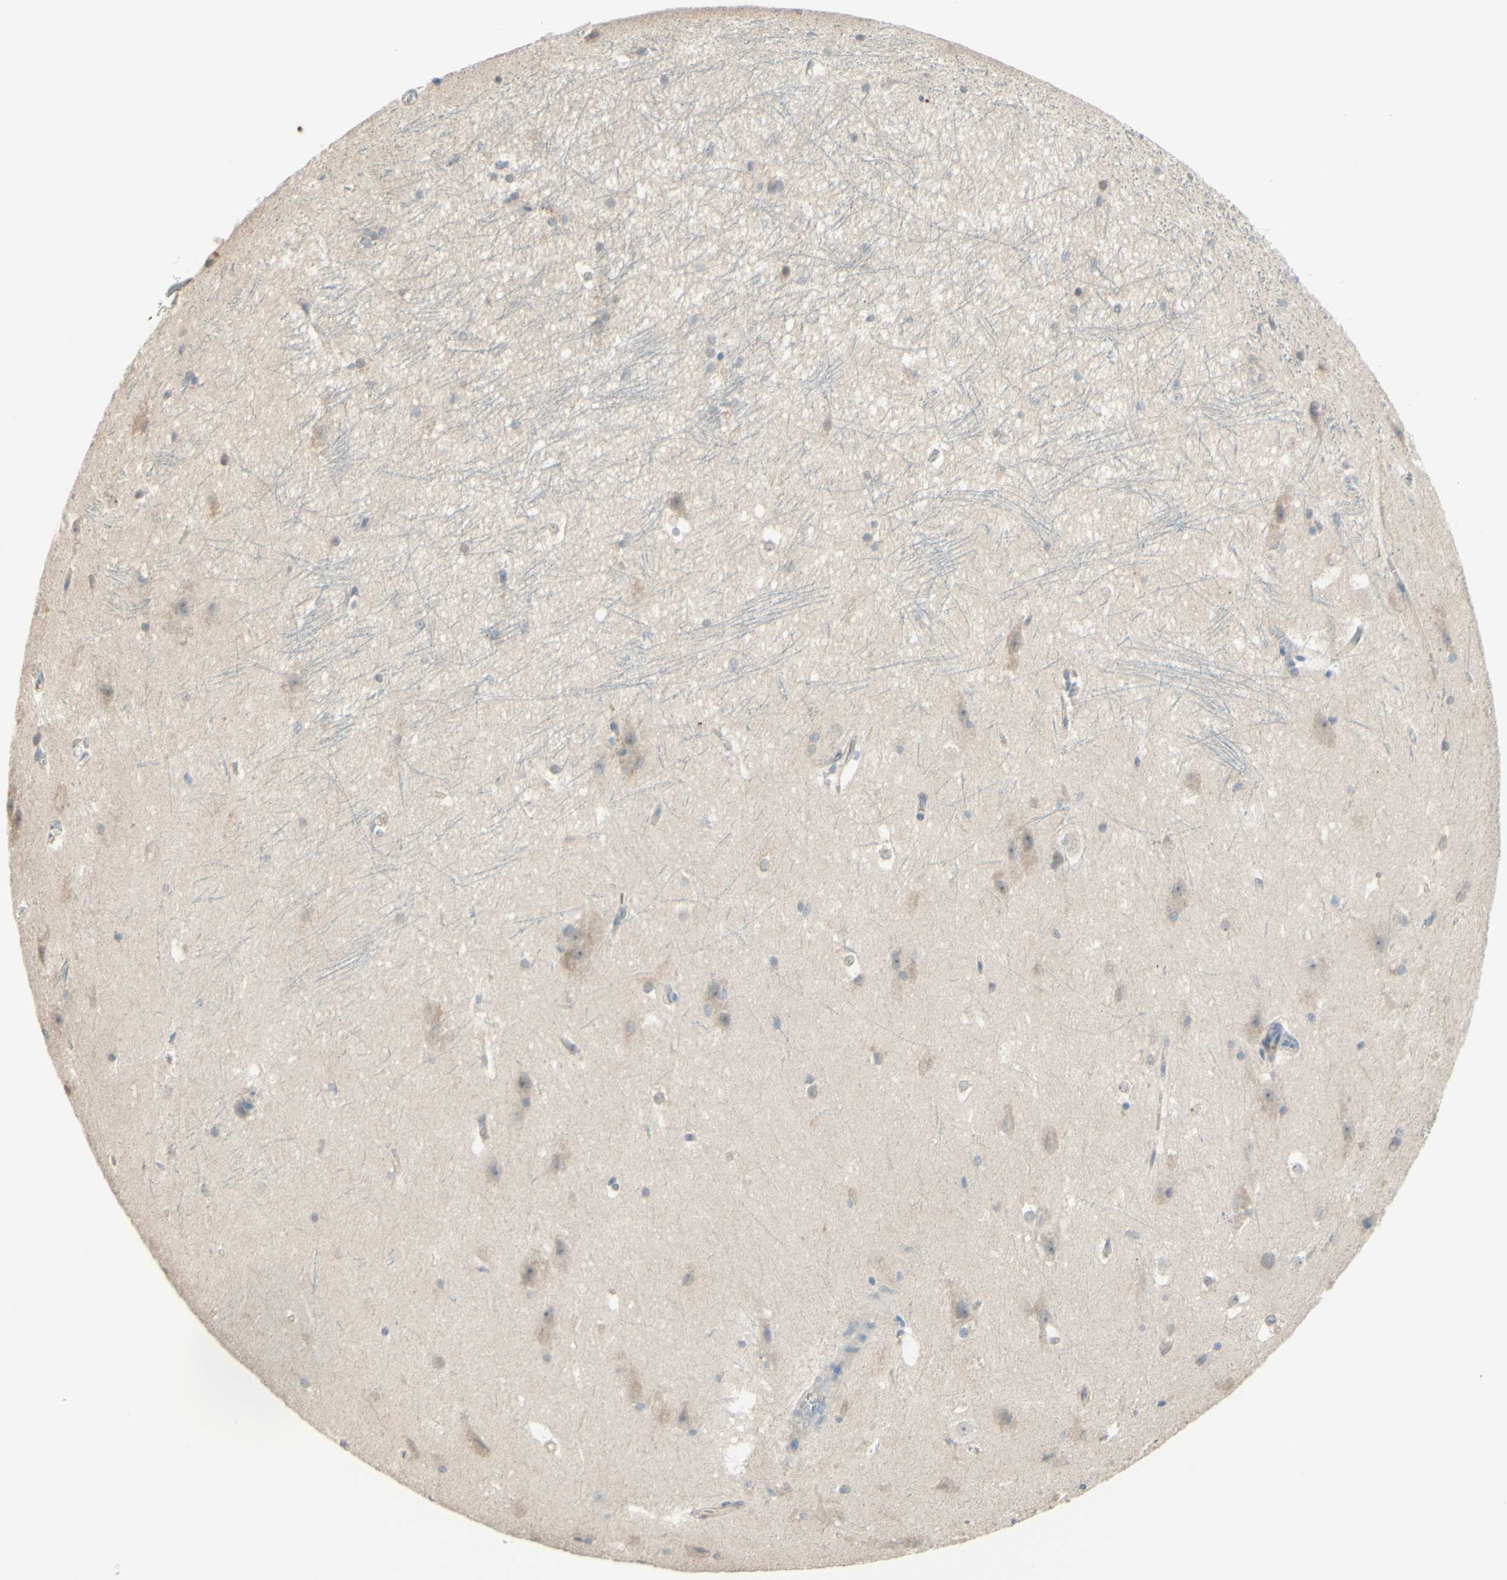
{"staining": {"intensity": "negative", "quantity": "none", "location": "none"}, "tissue": "hippocampus", "cell_type": "Glial cells", "image_type": "normal", "snomed": [{"axis": "morphology", "description": "Normal tissue, NOS"}, {"axis": "topography", "description": "Hippocampus"}], "caption": "Immunohistochemistry of benign hippocampus demonstrates no staining in glial cells. Brightfield microscopy of IHC stained with DAB (brown) and hematoxylin (blue), captured at high magnification.", "gene": "MTM1", "patient": {"sex": "female", "age": 19}}